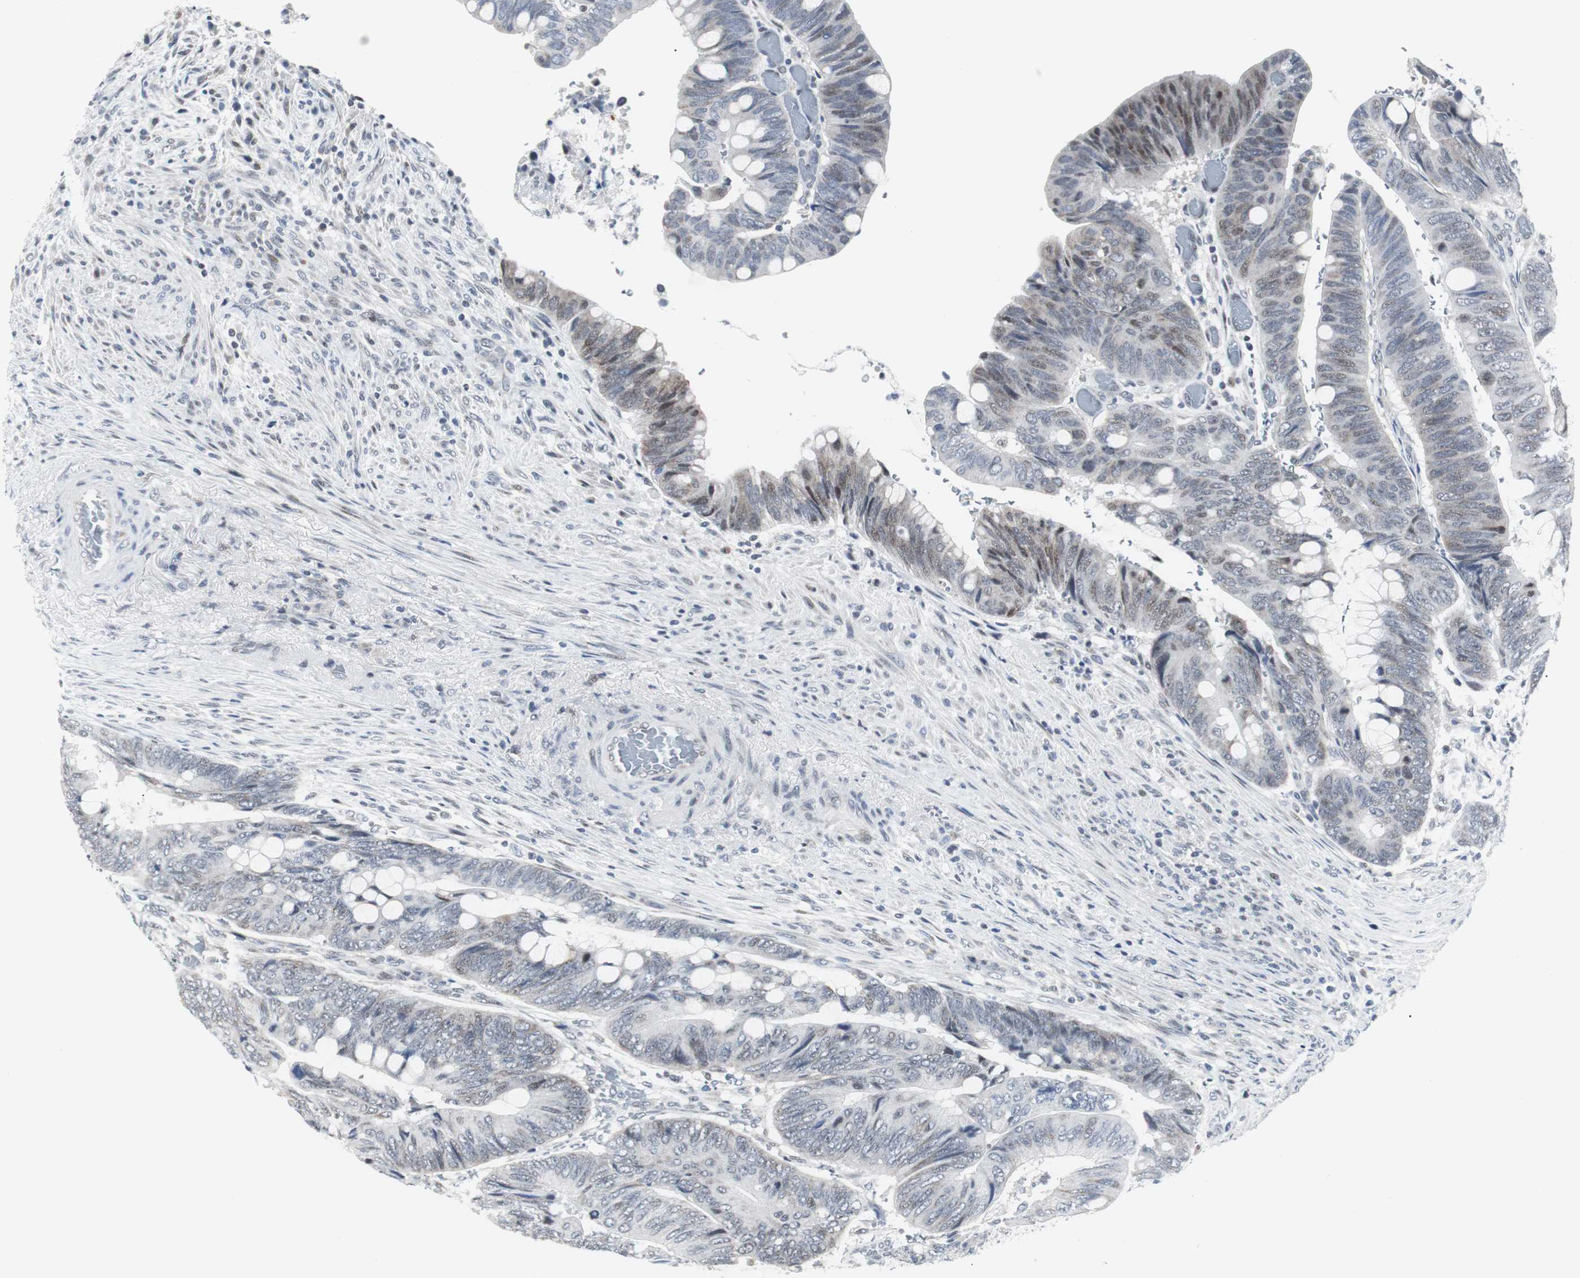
{"staining": {"intensity": "weak", "quantity": "25%-75%", "location": "cytoplasmic/membranous,nuclear"}, "tissue": "colorectal cancer", "cell_type": "Tumor cells", "image_type": "cancer", "snomed": [{"axis": "morphology", "description": "Normal tissue, NOS"}, {"axis": "morphology", "description": "Adenocarcinoma, NOS"}, {"axis": "topography", "description": "Rectum"}, {"axis": "topography", "description": "Peripheral nerve tissue"}], "caption": "Weak cytoplasmic/membranous and nuclear staining is identified in about 25%-75% of tumor cells in colorectal adenocarcinoma.", "gene": "MTA1", "patient": {"sex": "male", "age": 92}}